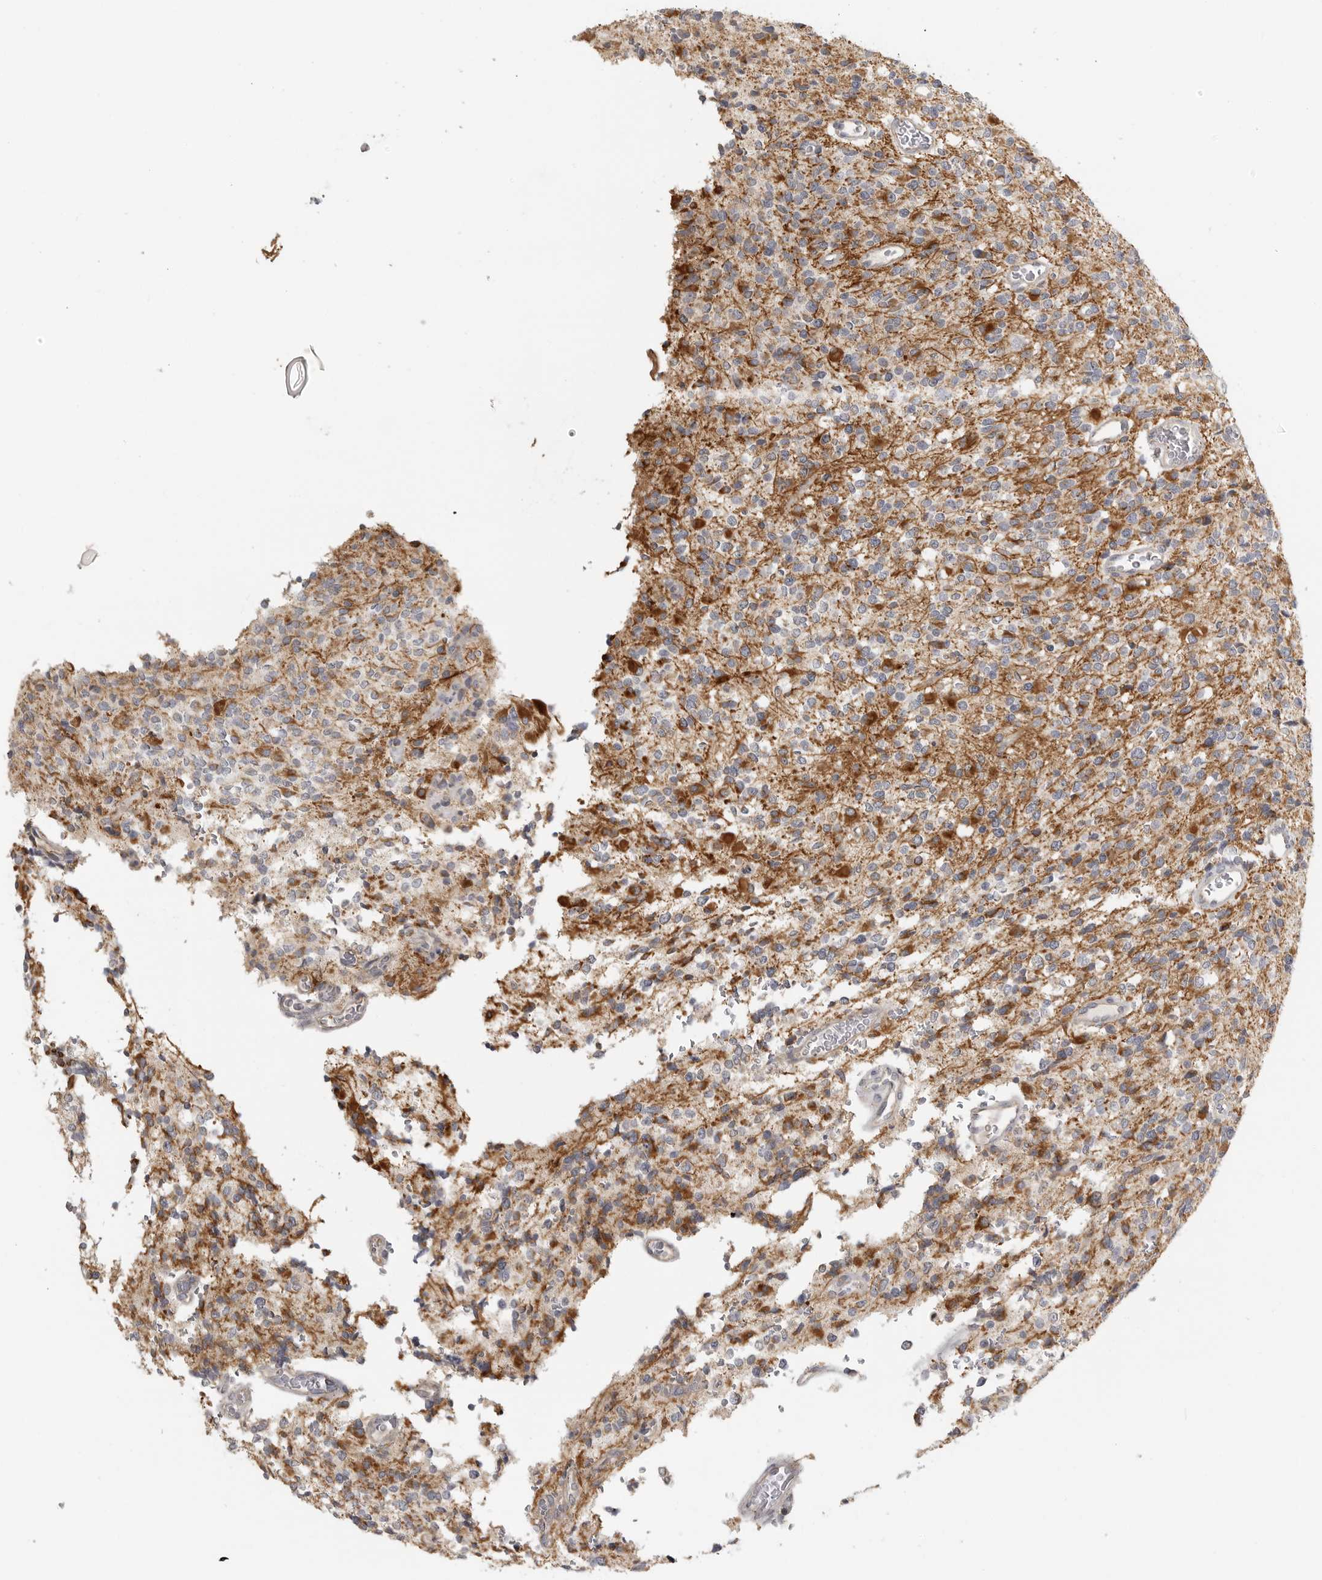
{"staining": {"intensity": "weak", "quantity": "<25%", "location": "cytoplasmic/membranous"}, "tissue": "glioma", "cell_type": "Tumor cells", "image_type": "cancer", "snomed": [{"axis": "morphology", "description": "Glioma, malignant, High grade"}, {"axis": "topography", "description": "Brain"}], "caption": "Immunohistochemistry (IHC) photomicrograph of neoplastic tissue: human glioma stained with DAB (3,3'-diaminobenzidine) reveals no significant protein expression in tumor cells.", "gene": "RXFP3", "patient": {"sex": "male", "age": 34}}